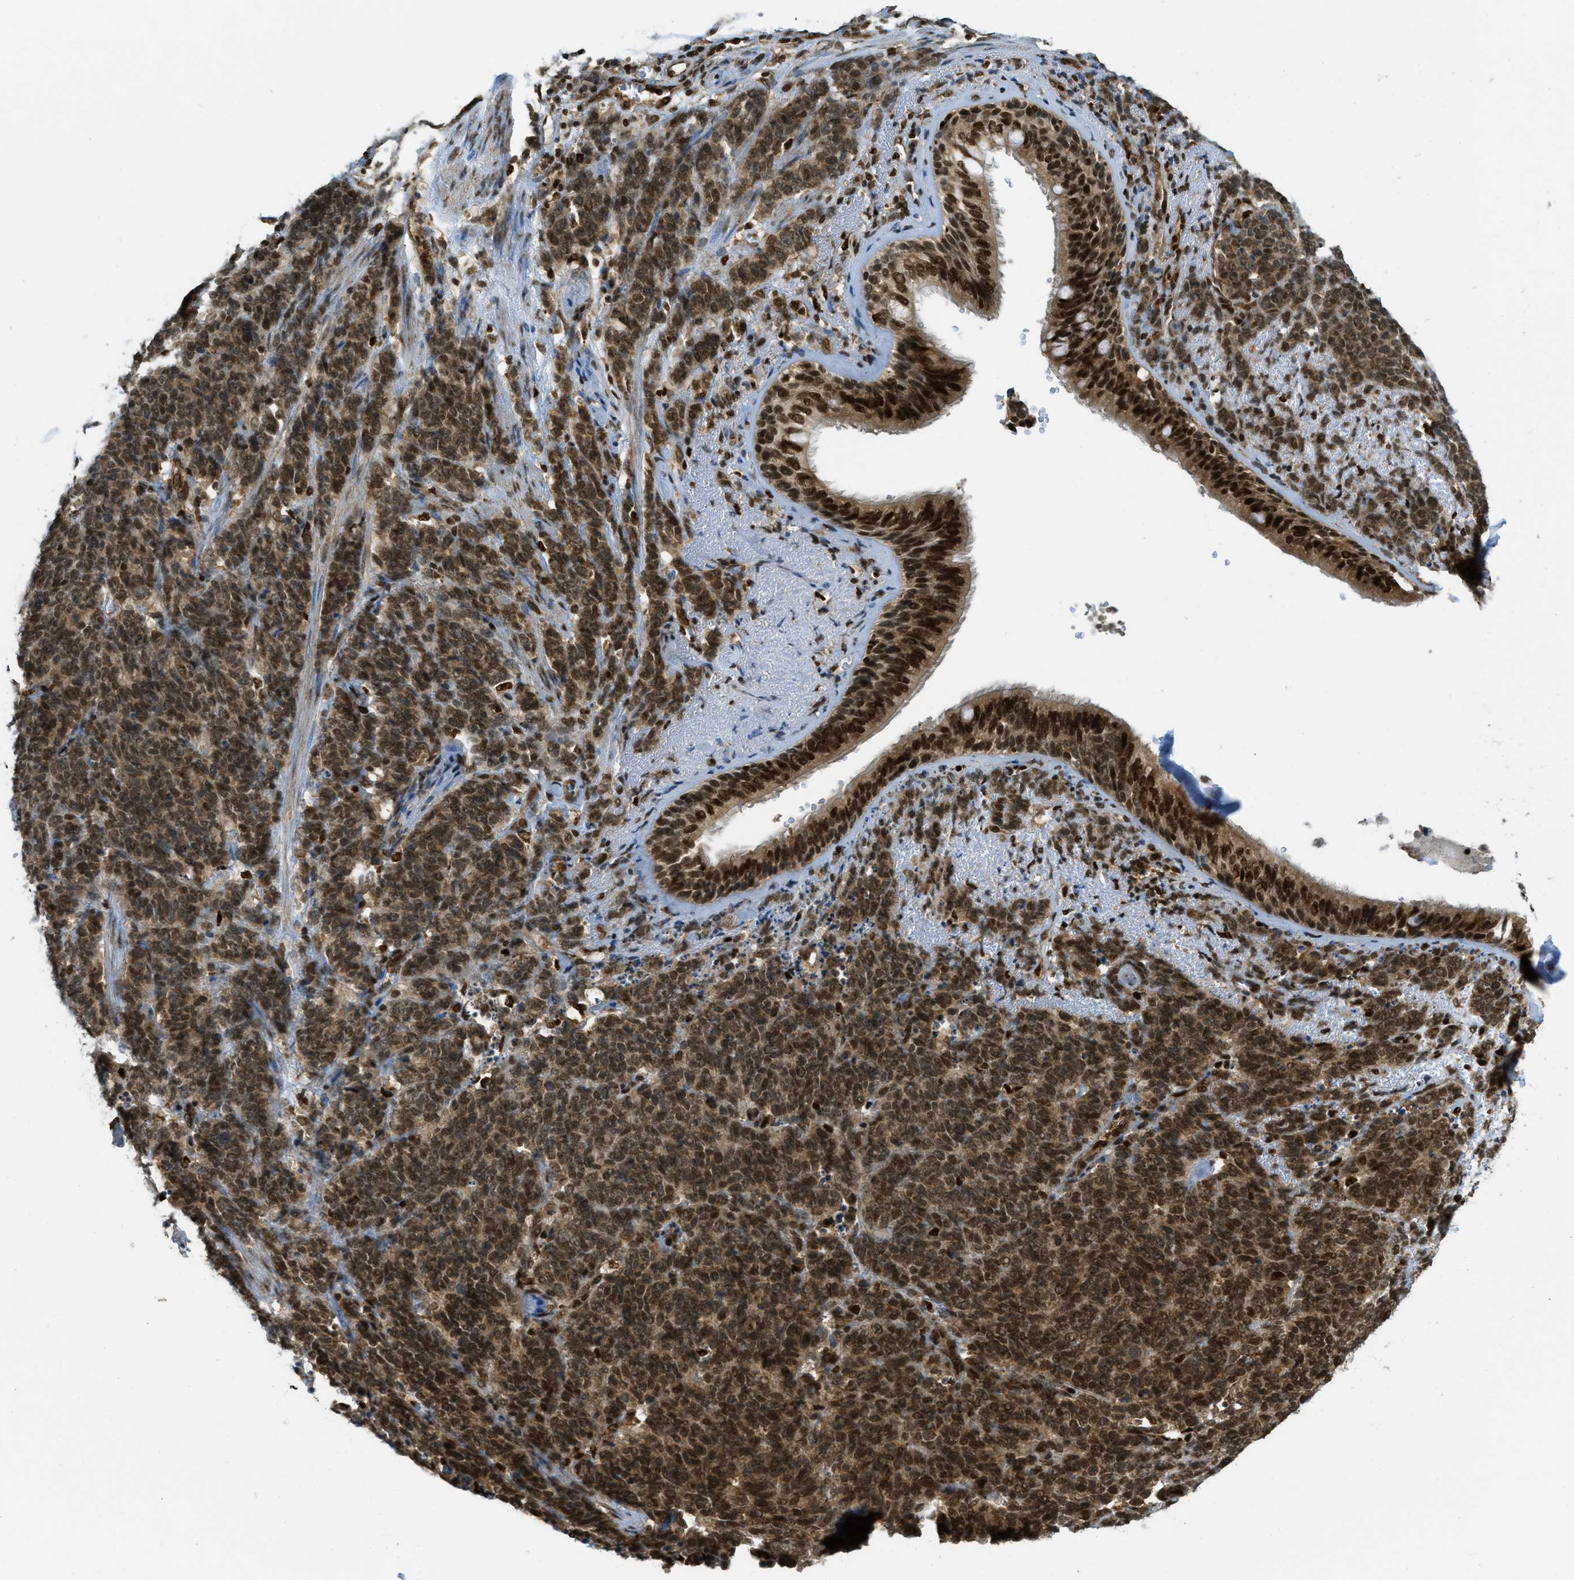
{"staining": {"intensity": "strong", "quantity": ">75%", "location": "cytoplasmic/membranous,nuclear"}, "tissue": "lung cancer", "cell_type": "Tumor cells", "image_type": "cancer", "snomed": [{"axis": "morphology", "description": "Neoplasm, malignant, NOS"}, {"axis": "topography", "description": "Lung"}], "caption": "The immunohistochemical stain shows strong cytoplasmic/membranous and nuclear expression in tumor cells of lung cancer tissue. (Brightfield microscopy of DAB IHC at high magnification).", "gene": "TNPO1", "patient": {"sex": "female", "age": 58}}